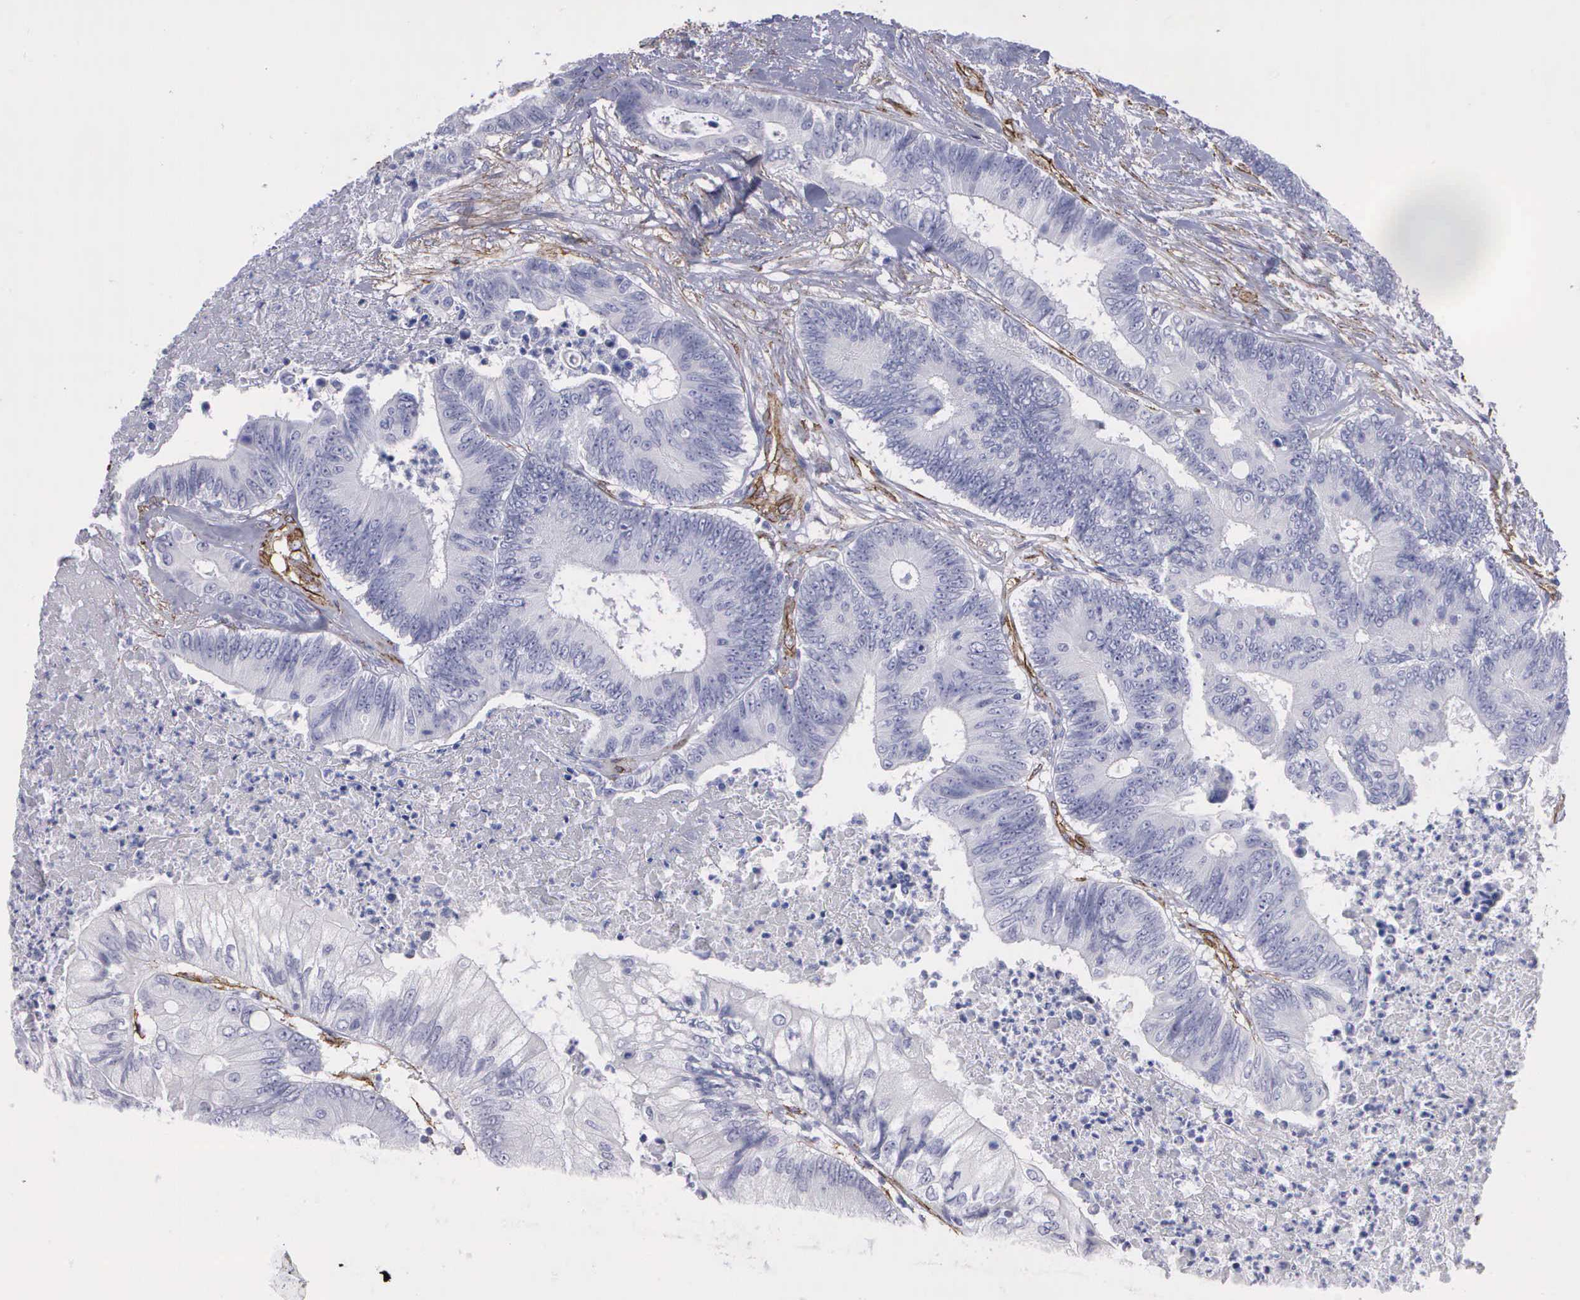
{"staining": {"intensity": "negative", "quantity": "none", "location": "none"}, "tissue": "colorectal cancer", "cell_type": "Tumor cells", "image_type": "cancer", "snomed": [{"axis": "morphology", "description": "Adenocarcinoma, NOS"}, {"axis": "topography", "description": "Colon"}], "caption": "Human colorectal adenocarcinoma stained for a protein using IHC reveals no positivity in tumor cells.", "gene": "MAGEB10", "patient": {"sex": "male", "age": 65}}